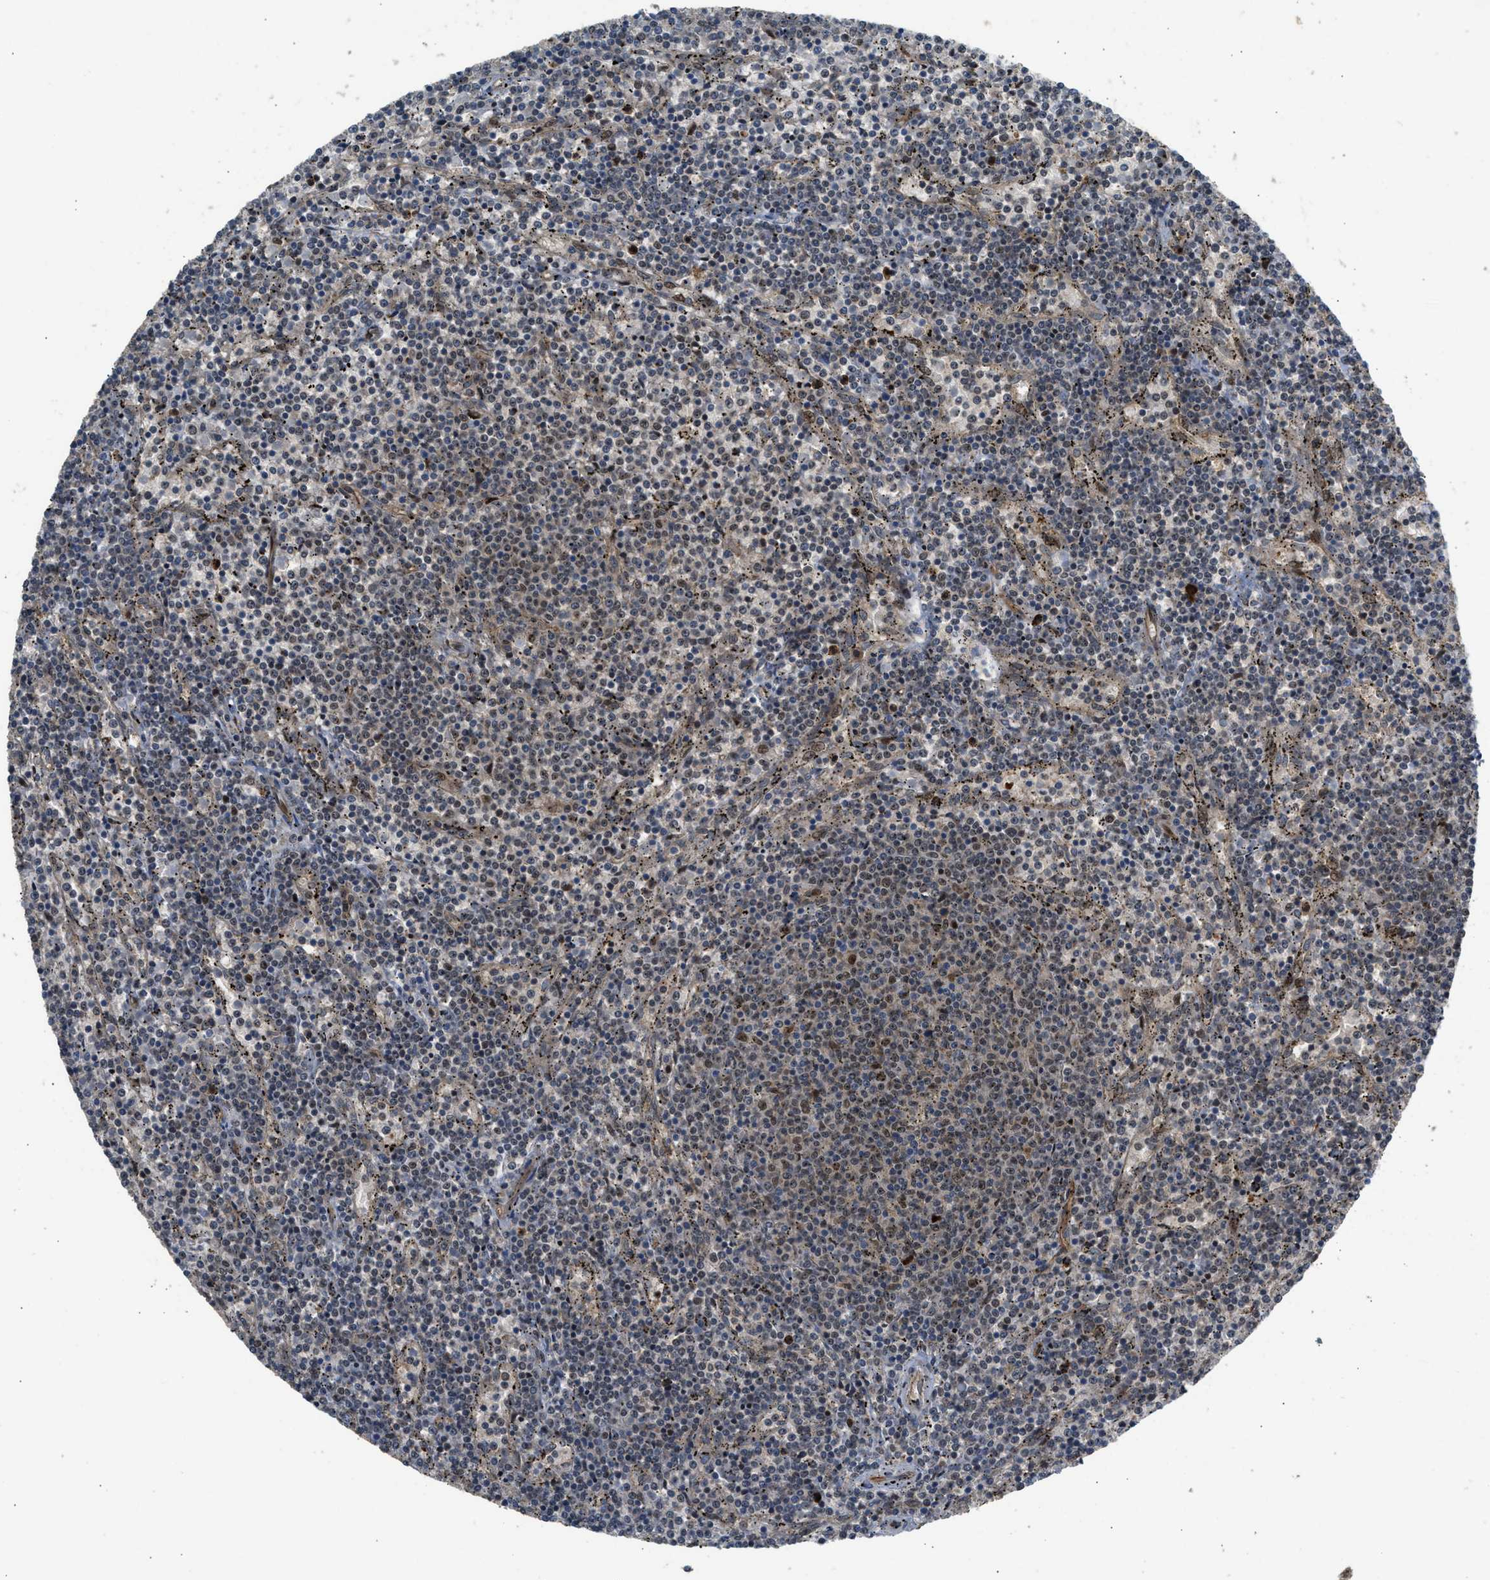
{"staining": {"intensity": "negative", "quantity": "none", "location": "none"}, "tissue": "lymphoma", "cell_type": "Tumor cells", "image_type": "cancer", "snomed": [{"axis": "morphology", "description": "Malignant lymphoma, non-Hodgkin's type, Low grade"}, {"axis": "topography", "description": "Spleen"}], "caption": "The immunohistochemistry photomicrograph has no significant staining in tumor cells of low-grade malignant lymphoma, non-Hodgkin's type tissue.", "gene": "GET1", "patient": {"sex": "female", "age": 50}}